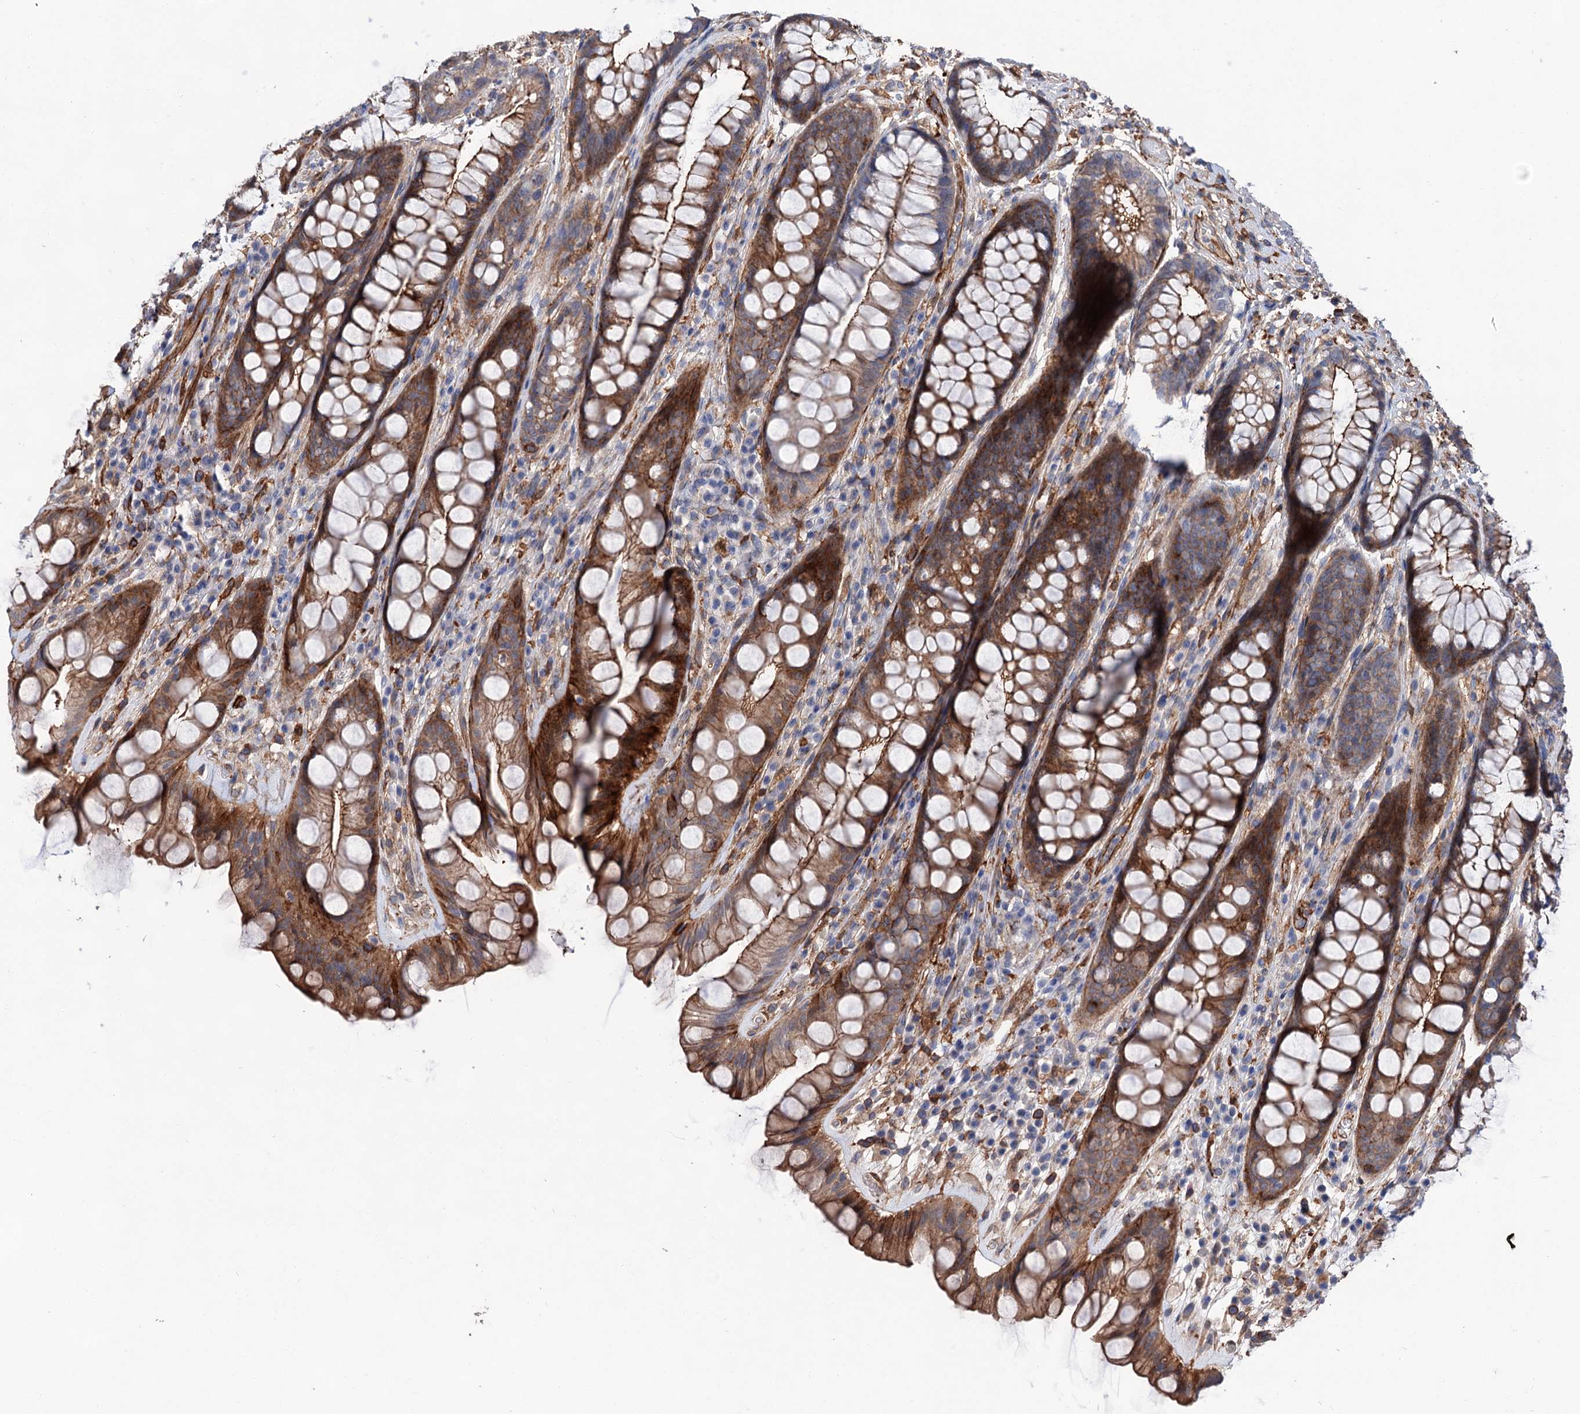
{"staining": {"intensity": "strong", "quantity": ">75%", "location": "cytoplasmic/membranous"}, "tissue": "rectum", "cell_type": "Glandular cells", "image_type": "normal", "snomed": [{"axis": "morphology", "description": "Normal tissue, NOS"}, {"axis": "topography", "description": "Rectum"}], "caption": "Benign rectum shows strong cytoplasmic/membranous staining in about >75% of glandular cells, visualized by immunohistochemistry.", "gene": "TMTC3", "patient": {"sex": "male", "age": 74}}